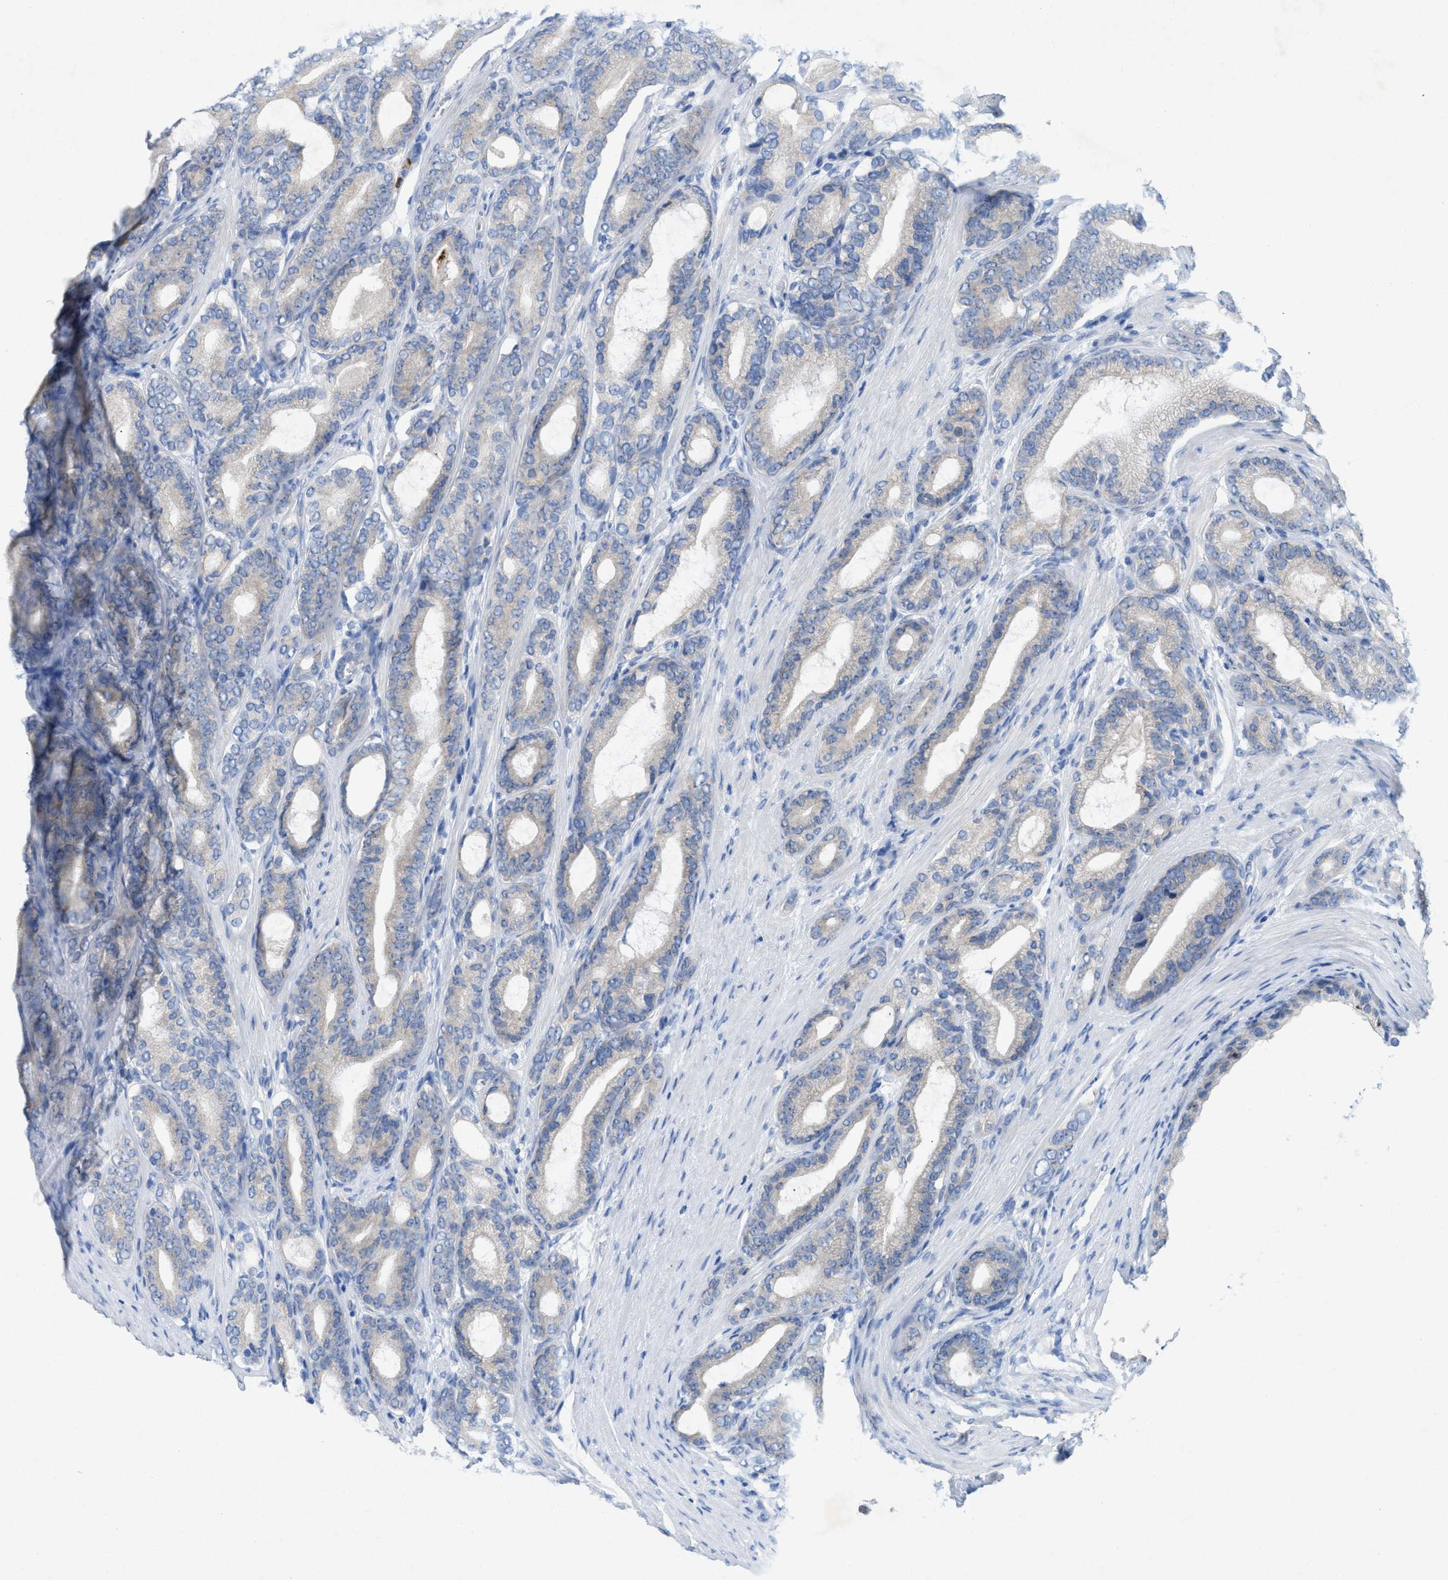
{"staining": {"intensity": "negative", "quantity": "none", "location": "none"}, "tissue": "prostate cancer", "cell_type": "Tumor cells", "image_type": "cancer", "snomed": [{"axis": "morphology", "description": "Adenocarcinoma, High grade"}, {"axis": "topography", "description": "Prostate"}], "caption": "Tumor cells show no significant protein expression in adenocarcinoma (high-grade) (prostate). The staining is performed using DAB (3,3'-diaminobenzidine) brown chromogen with nuclei counter-stained in using hematoxylin.", "gene": "CMTM1", "patient": {"sex": "male", "age": 60}}